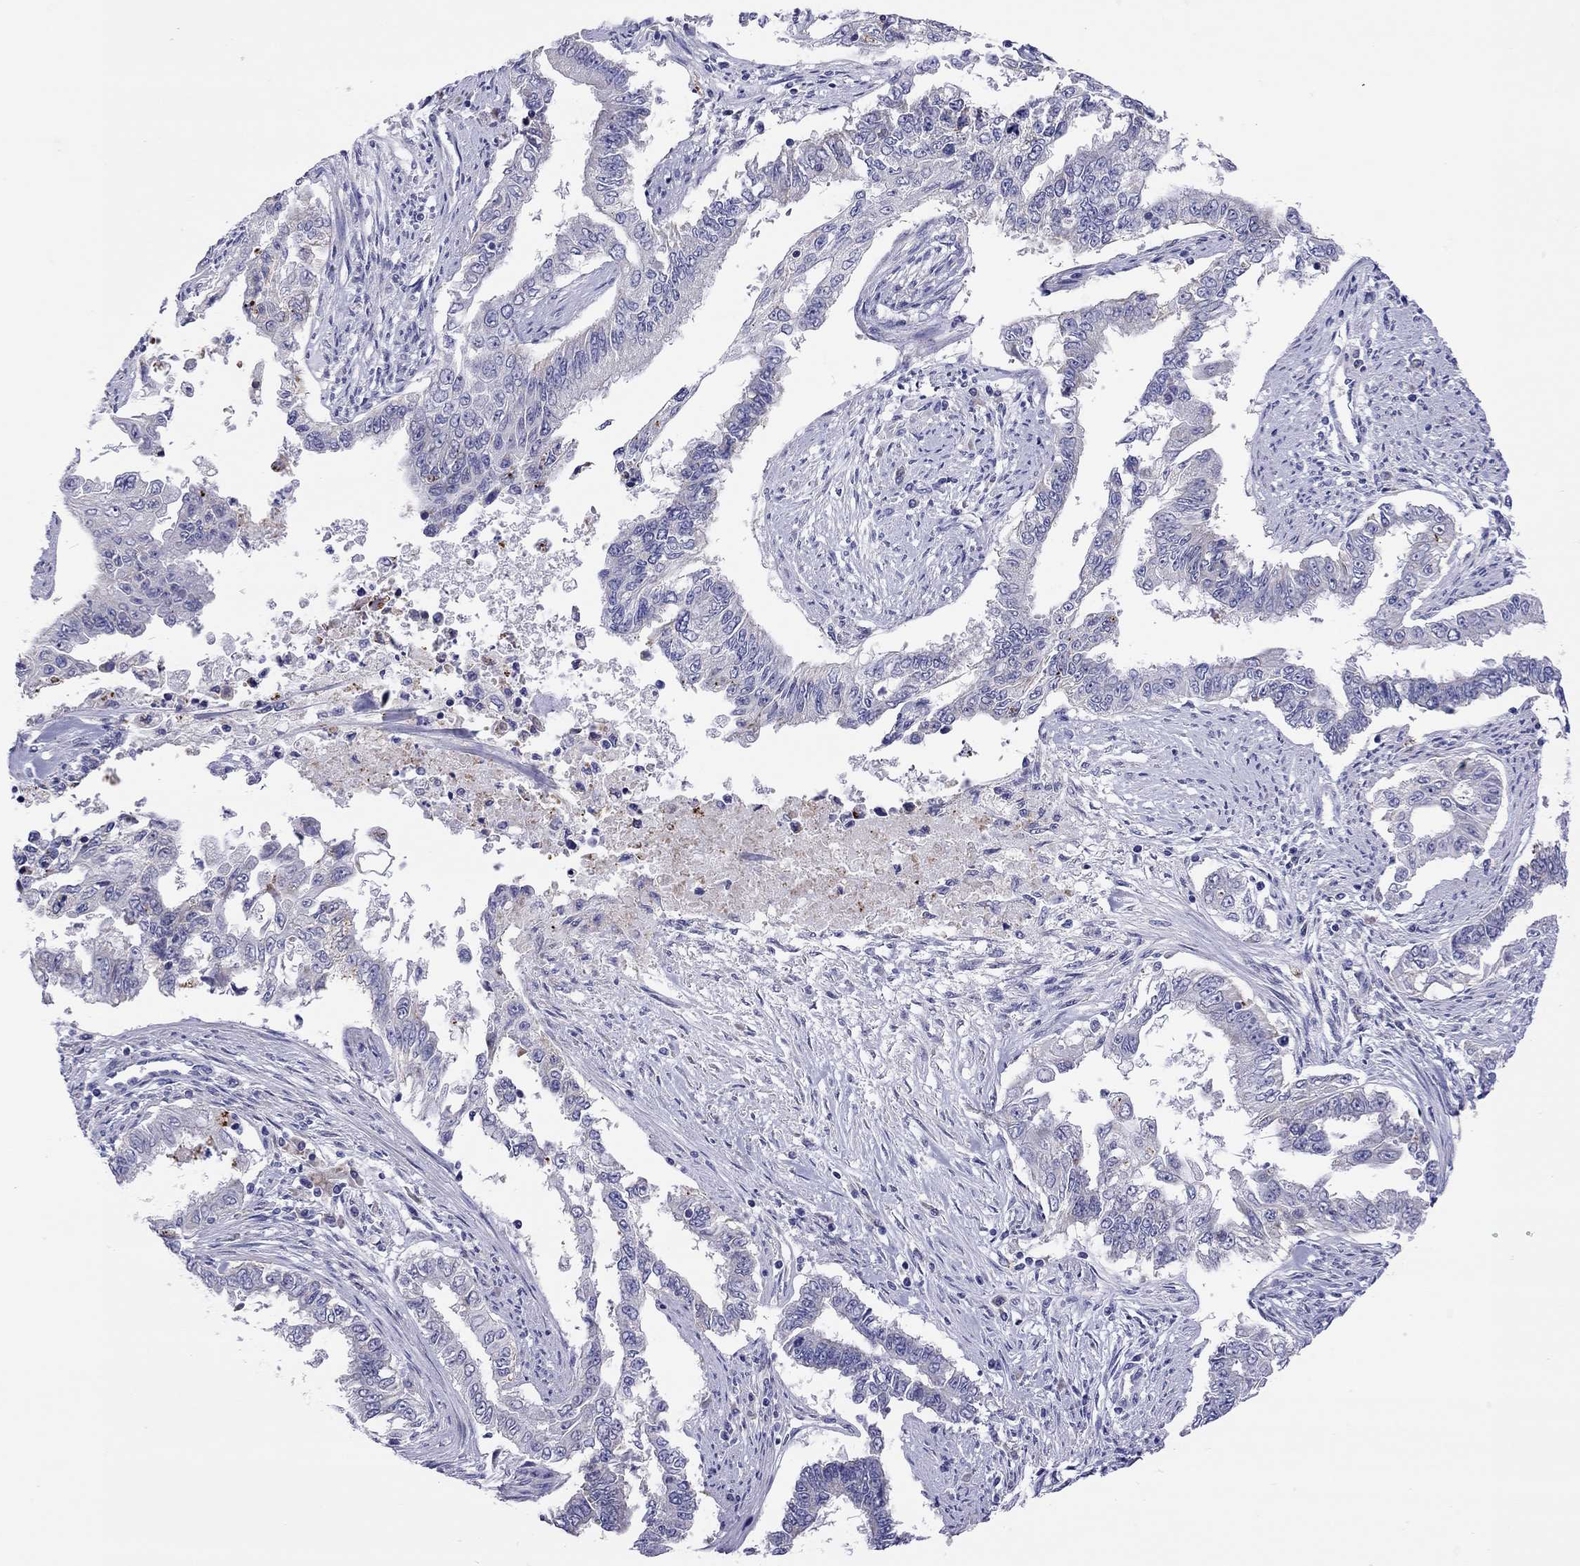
{"staining": {"intensity": "negative", "quantity": "none", "location": "none"}, "tissue": "endometrial cancer", "cell_type": "Tumor cells", "image_type": "cancer", "snomed": [{"axis": "morphology", "description": "Adenocarcinoma, NOS"}, {"axis": "topography", "description": "Uterus"}], "caption": "Immunohistochemistry photomicrograph of endometrial adenocarcinoma stained for a protein (brown), which demonstrates no positivity in tumor cells. (DAB immunohistochemistry with hematoxylin counter stain).", "gene": "COL9A1", "patient": {"sex": "female", "age": 59}}